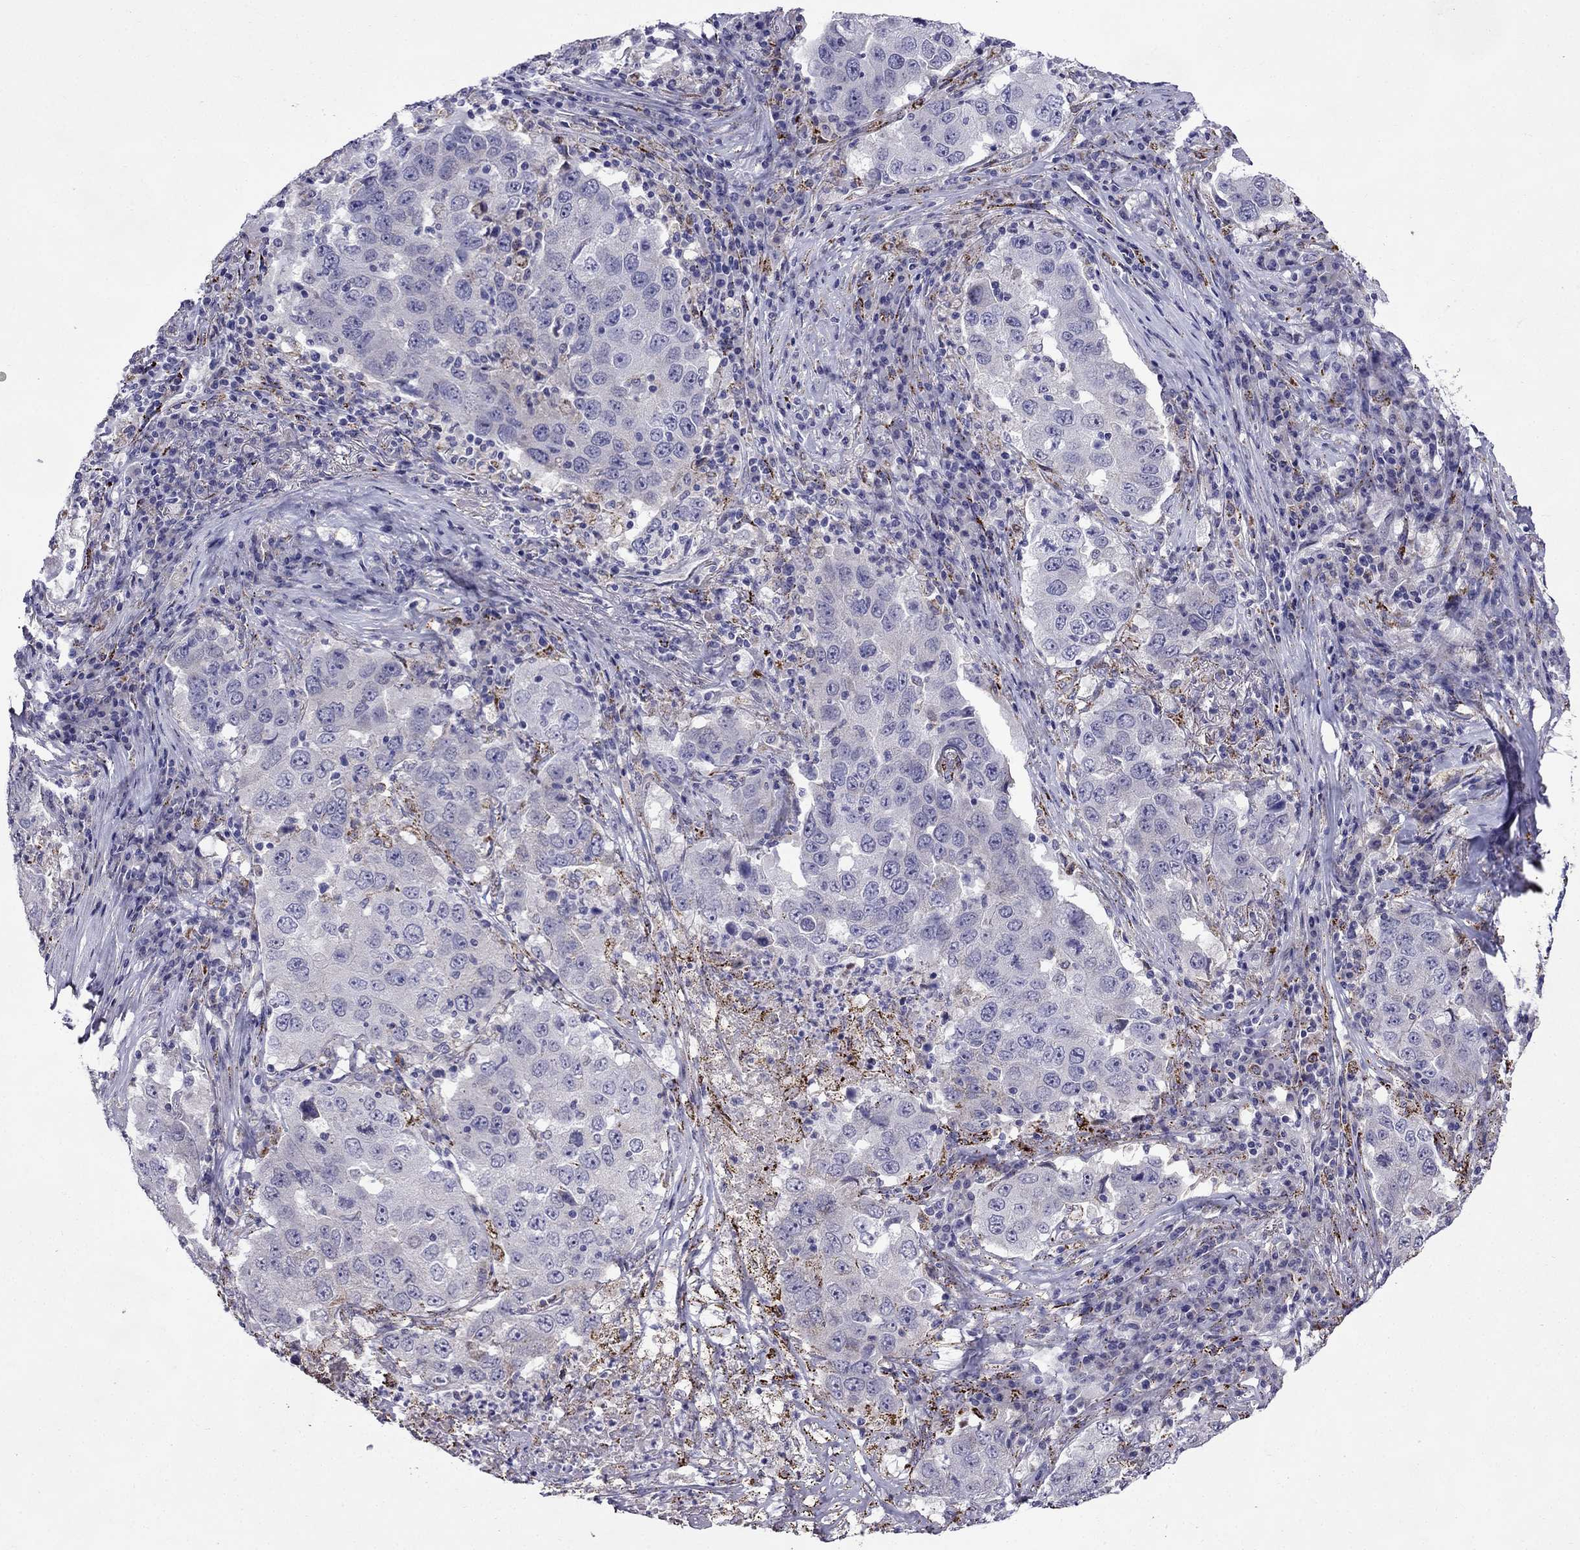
{"staining": {"intensity": "negative", "quantity": "none", "location": "none"}, "tissue": "lung cancer", "cell_type": "Tumor cells", "image_type": "cancer", "snomed": [{"axis": "morphology", "description": "Adenocarcinoma, NOS"}, {"axis": "topography", "description": "Lung"}], "caption": "An image of lung cancer stained for a protein displays no brown staining in tumor cells.", "gene": "PI16", "patient": {"sex": "male", "age": 73}}